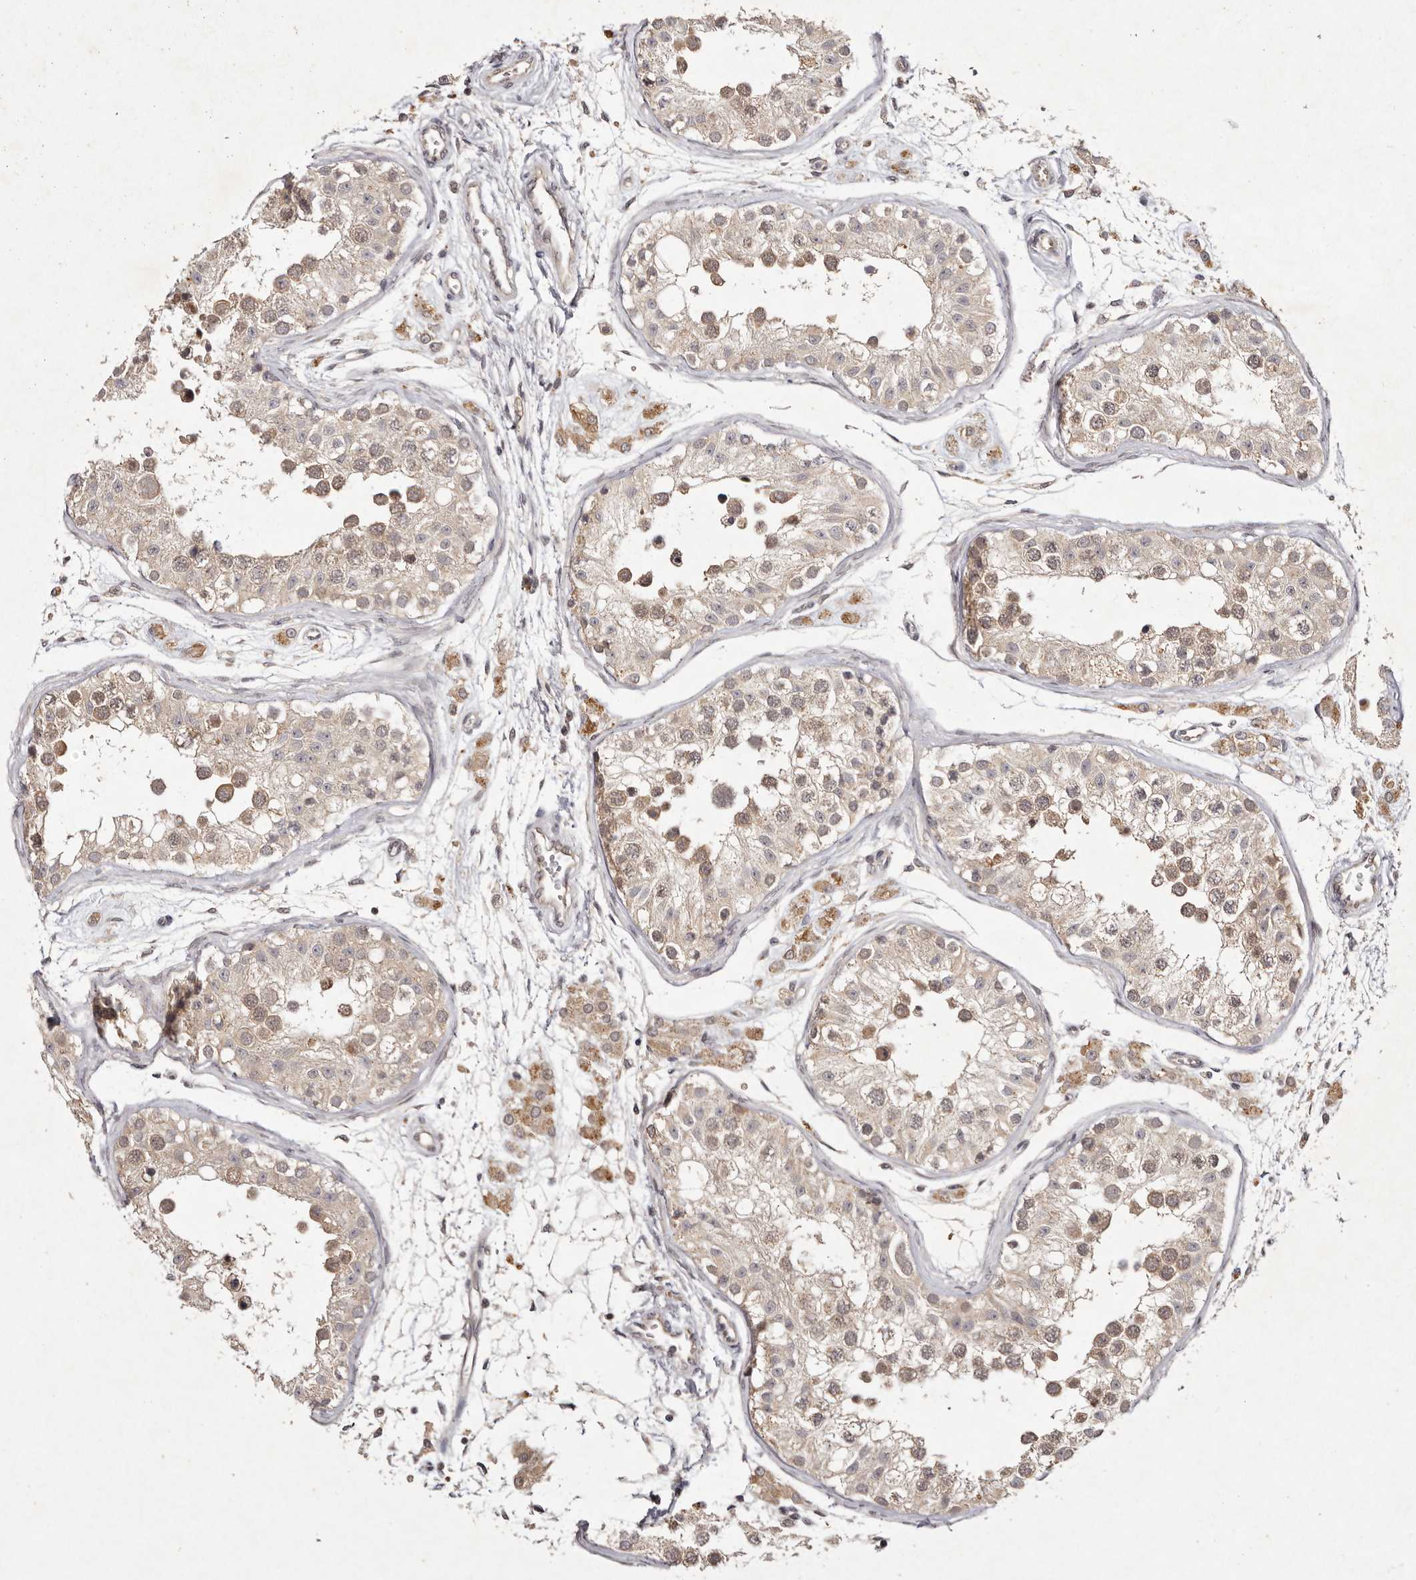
{"staining": {"intensity": "weak", "quantity": ">75%", "location": "cytoplasmic/membranous,nuclear"}, "tissue": "testis", "cell_type": "Cells in seminiferous ducts", "image_type": "normal", "snomed": [{"axis": "morphology", "description": "Normal tissue, NOS"}, {"axis": "morphology", "description": "Adenocarcinoma, metastatic, NOS"}, {"axis": "topography", "description": "Testis"}], "caption": "An image of testis stained for a protein displays weak cytoplasmic/membranous,nuclear brown staining in cells in seminiferous ducts. (DAB (3,3'-diaminobenzidine) = brown stain, brightfield microscopy at high magnification).", "gene": "BUD31", "patient": {"sex": "male", "age": 26}}